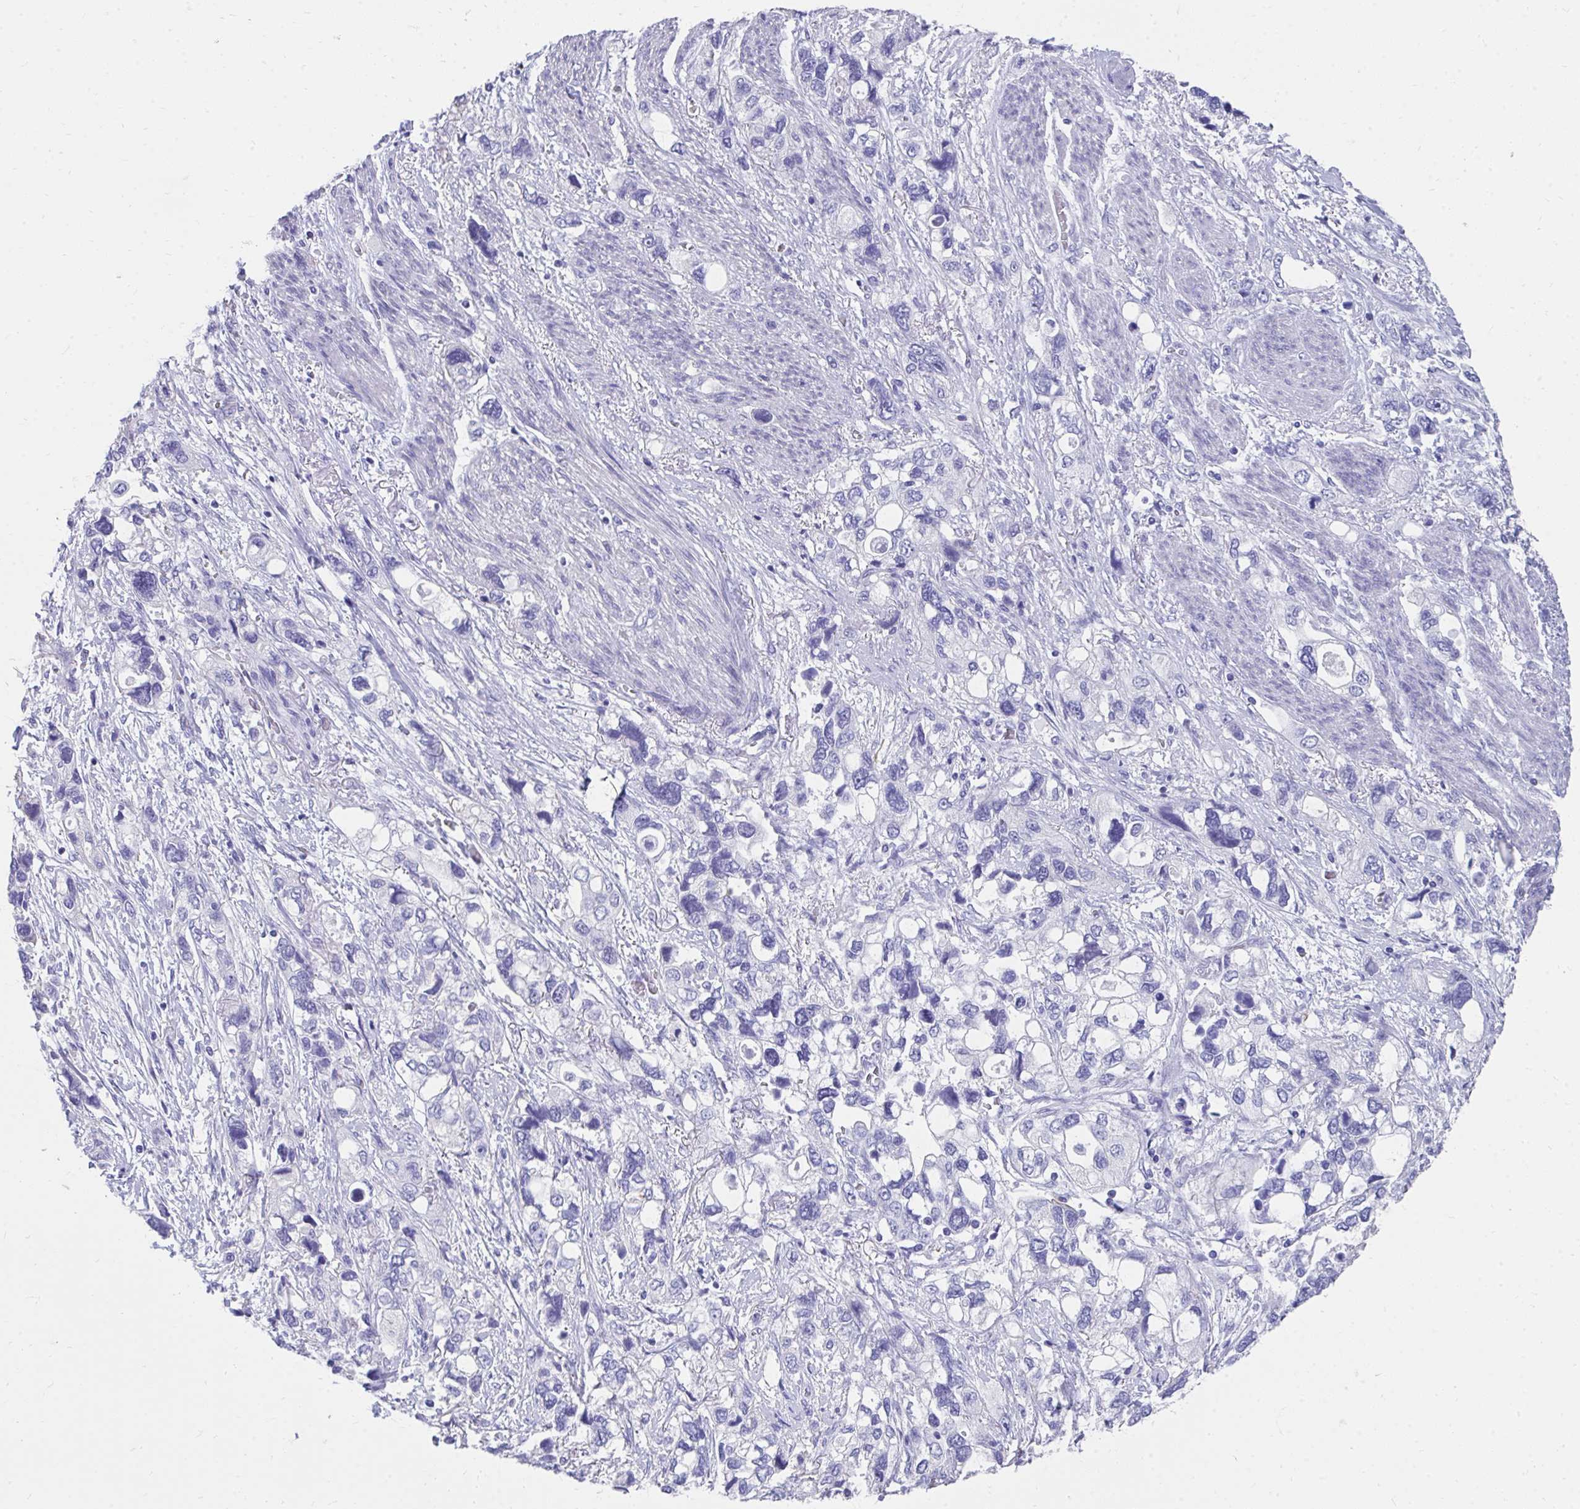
{"staining": {"intensity": "negative", "quantity": "none", "location": "none"}, "tissue": "stomach cancer", "cell_type": "Tumor cells", "image_type": "cancer", "snomed": [{"axis": "morphology", "description": "Adenocarcinoma, NOS"}, {"axis": "topography", "description": "Stomach, upper"}], "caption": "Immunohistochemical staining of human stomach cancer (adenocarcinoma) reveals no significant expression in tumor cells.", "gene": "HGD", "patient": {"sex": "female", "age": 81}}